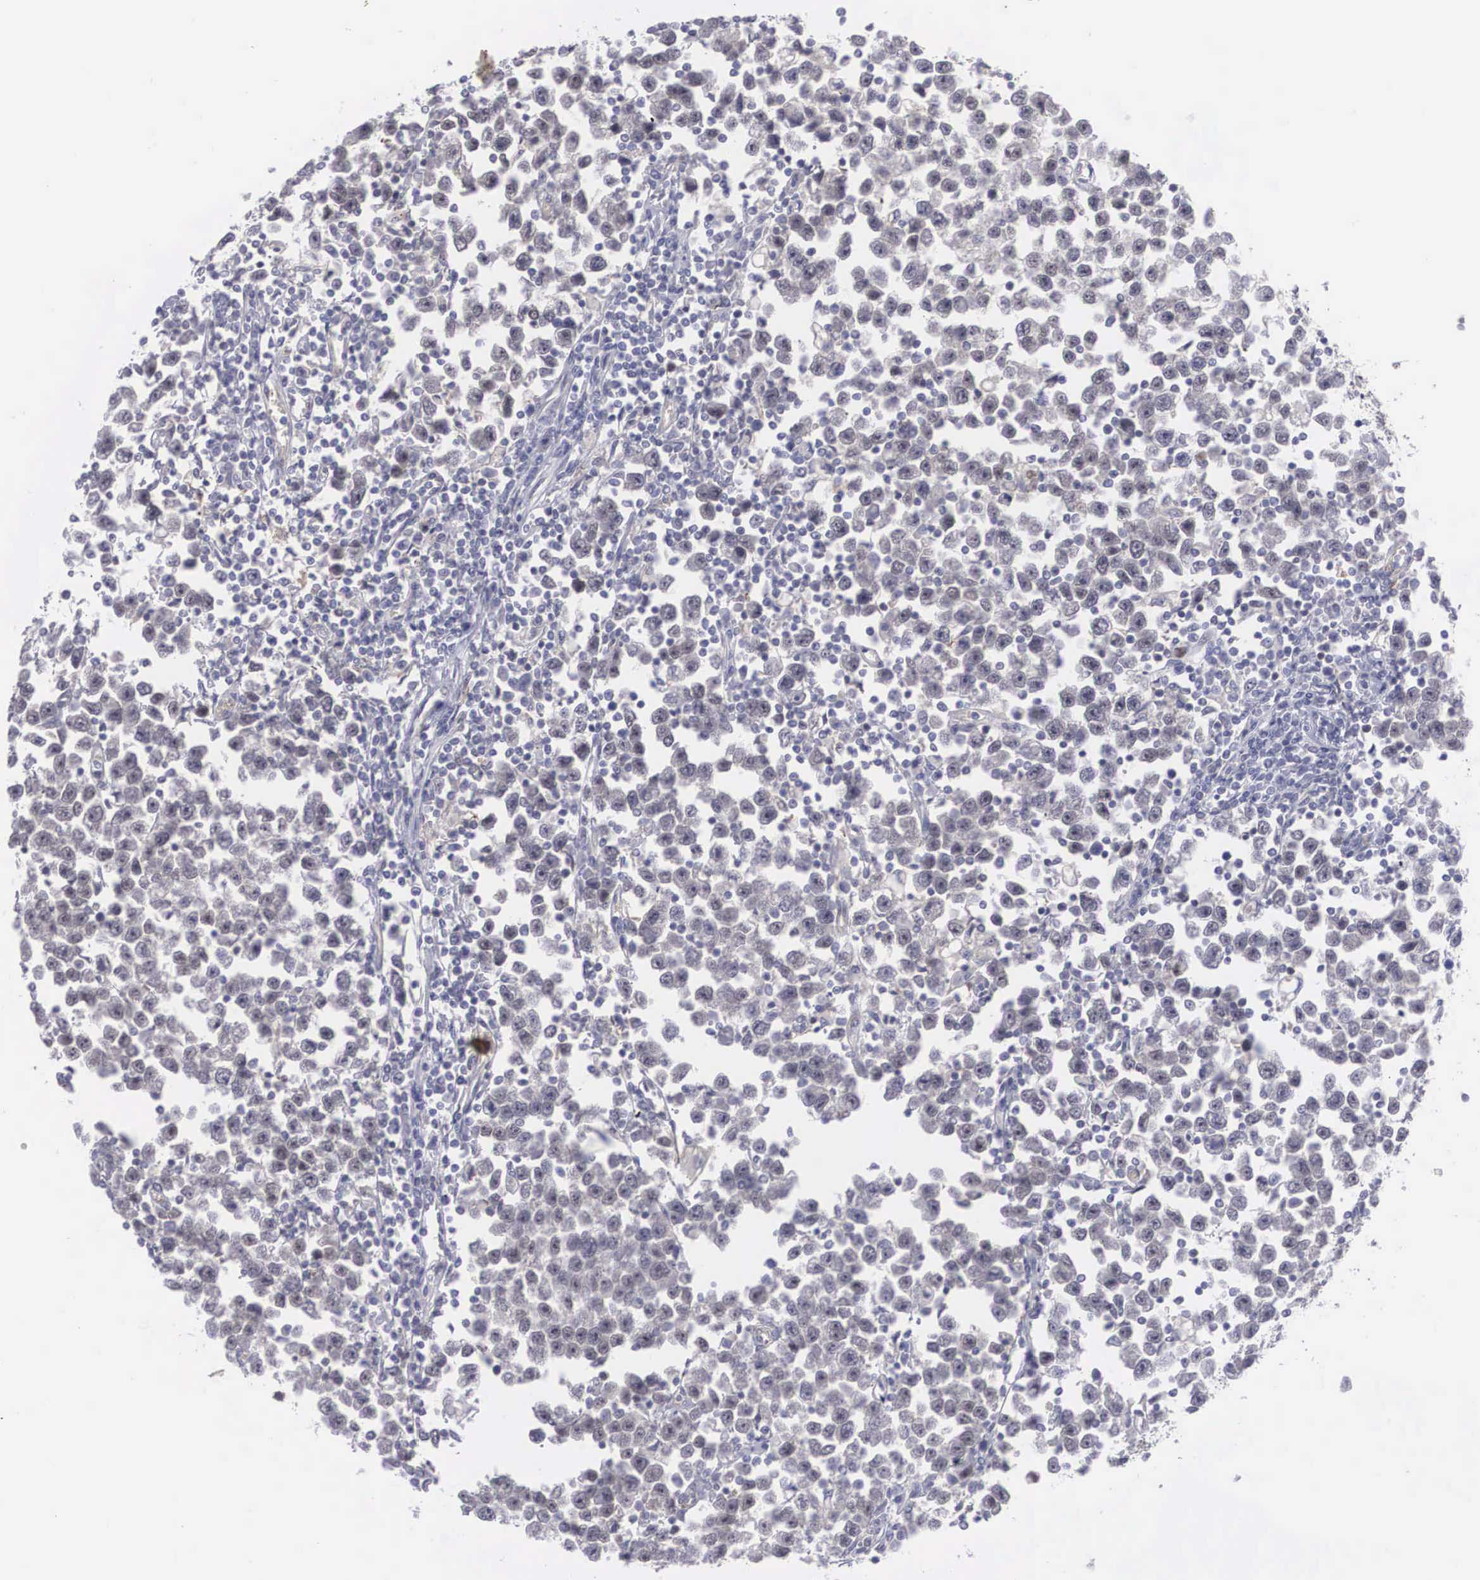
{"staining": {"intensity": "weak", "quantity": "<25%", "location": "cytoplasmic/membranous,nuclear"}, "tissue": "testis cancer", "cell_type": "Tumor cells", "image_type": "cancer", "snomed": [{"axis": "morphology", "description": "Seminoma, NOS"}, {"axis": "topography", "description": "Testis"}], "caption": "Immunohistochemistry of testis seminoma demonstrates no staining in tumor cells.", "gene": "RBPJ", "patient": {"sex": "male", "age": 43}}